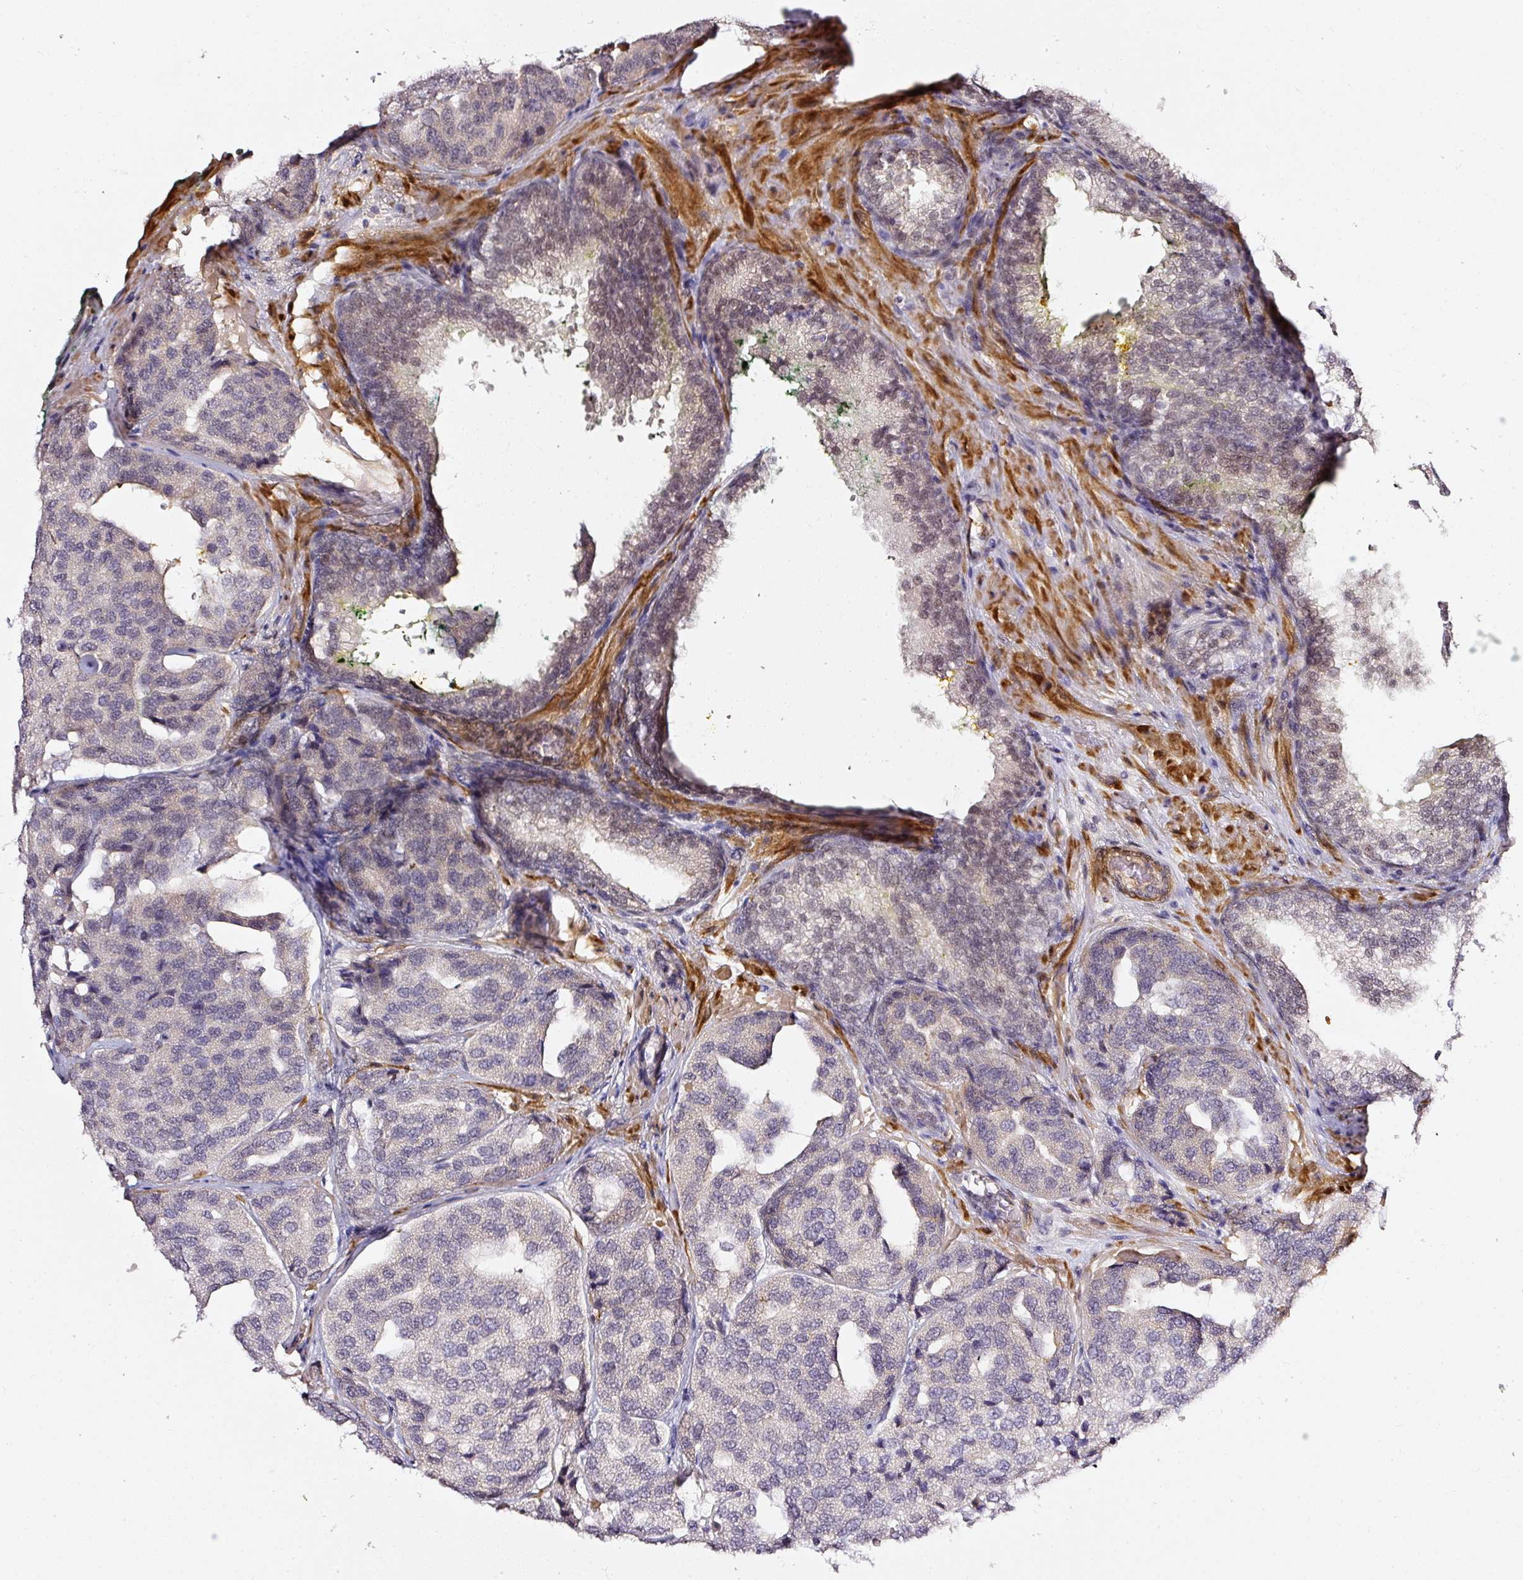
{"staining": {"intensity": "negative", "quantity": "none", "location": "none"}, "tissue": "prostate cancer", "cell_type": "Tumor cells", "image_type": "cancer", "snomed": [{"axis": "morphology", "description": "Adenocarcinoma, High grade"}, {"axis": "topography", "description": "Prostate"}], "caption": "The image exhibits no staining of tumor cells in adenocarcinoma (high-grade) (prostate). (DAB (3,3'-diaminobenzidine) immunohistochemistry visualized using brightfield microscopy, high magnification).", "gene": "TOGARAM1", "patient": {"sex": "male", "age": 63}}